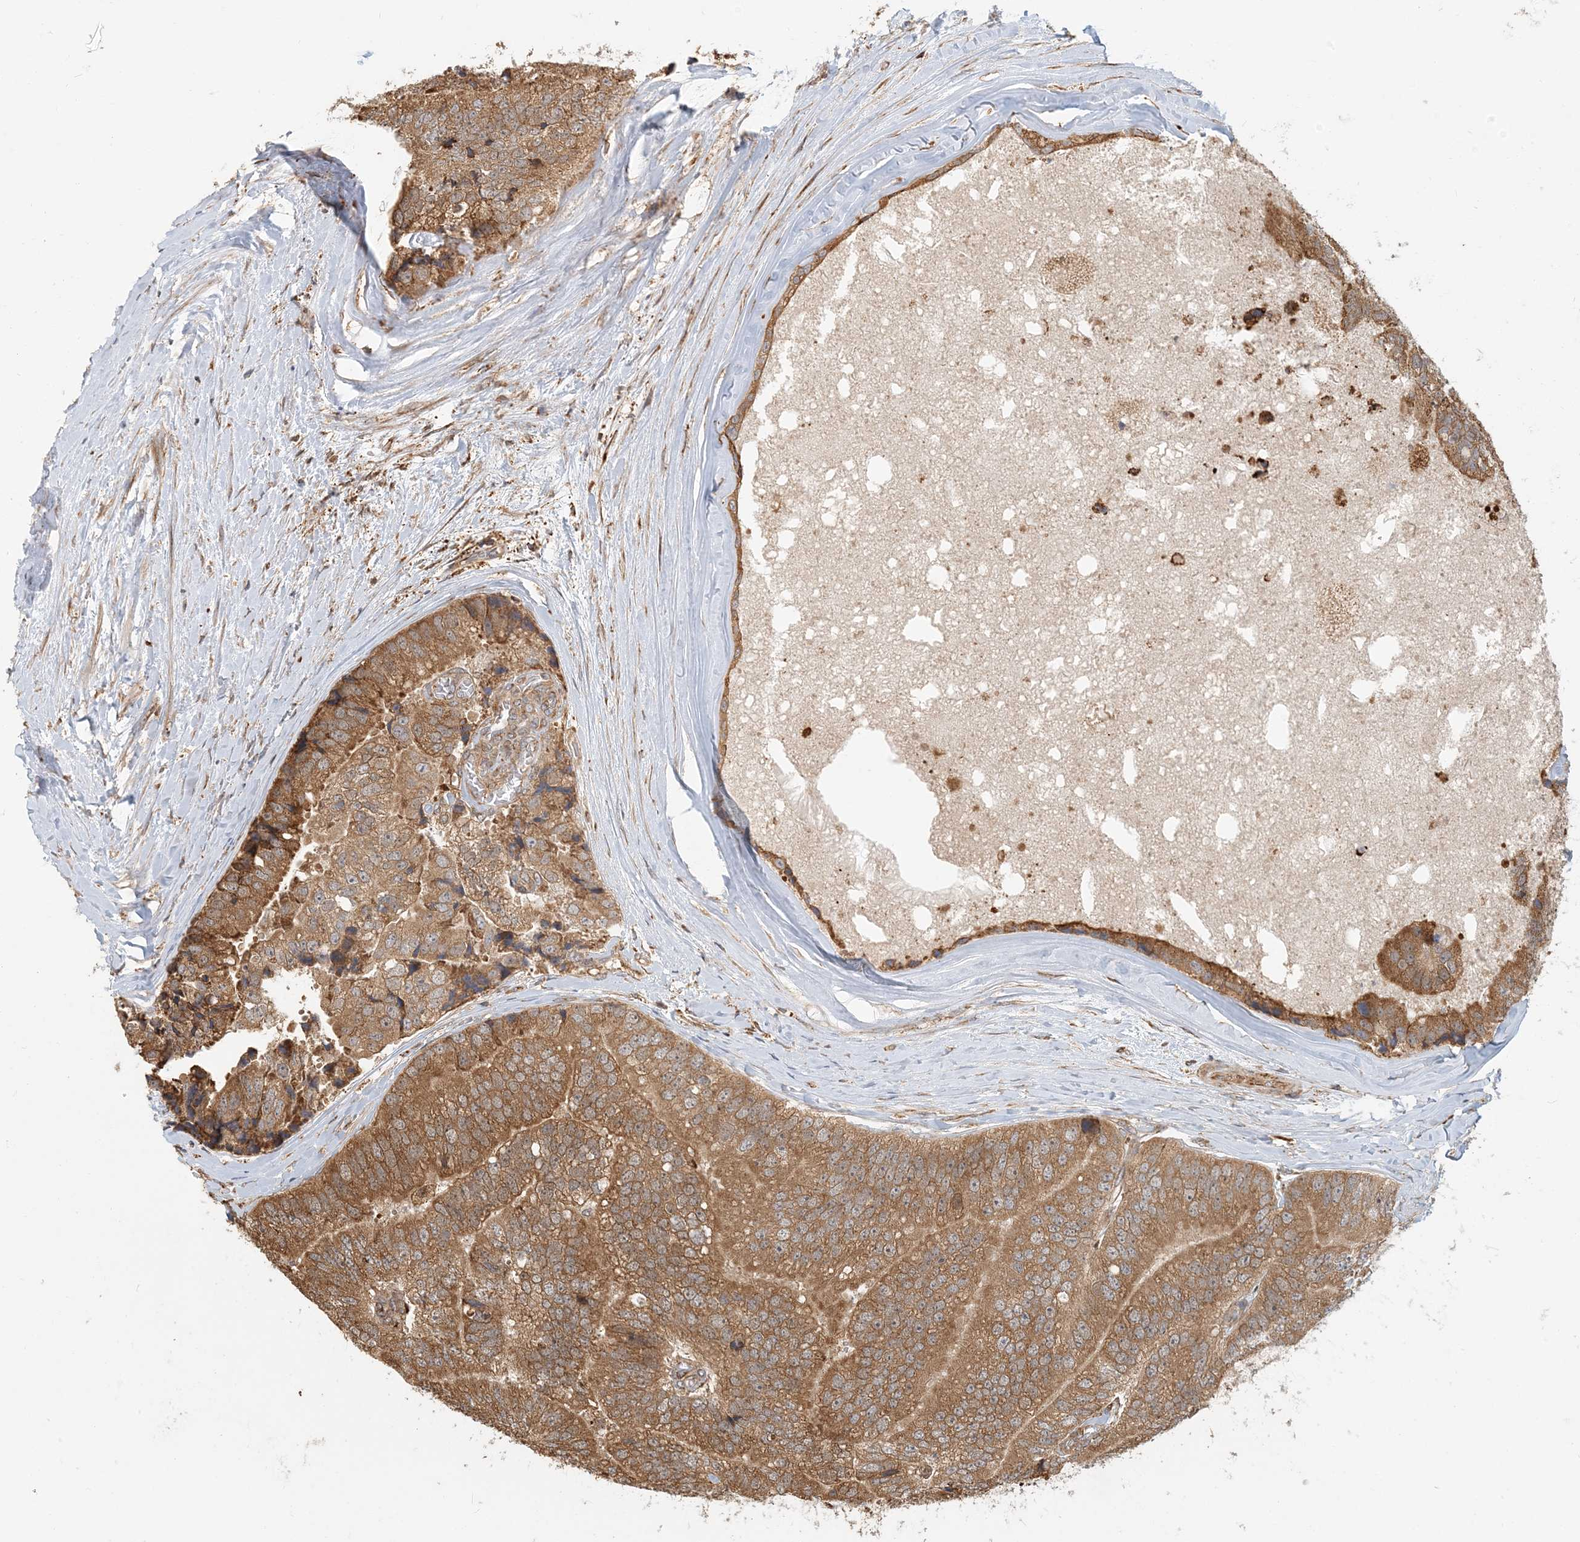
{"staining": {"intensity": "strong", "quantity": ">75%", "location": "cytoplasmic/membranous"}, "tissue": "prostate cancer", "cell_type": "Tumor cells", "image_type": "cancer", "snomed": [{"axis": "morphology", "description": "Adenocarcinoma, High grade"}, {"axis": "topography", "description": "Prostate"}], "caption": "This photomicrograph demonstrates IHC staining of human prostate adenocarcinoma (high-grade), with high strong cytoplasmic/membranous staining in approximately >75% of tumor cells.", "gene": "HNMT", "patient": {"sex": "male", "age": 70}}